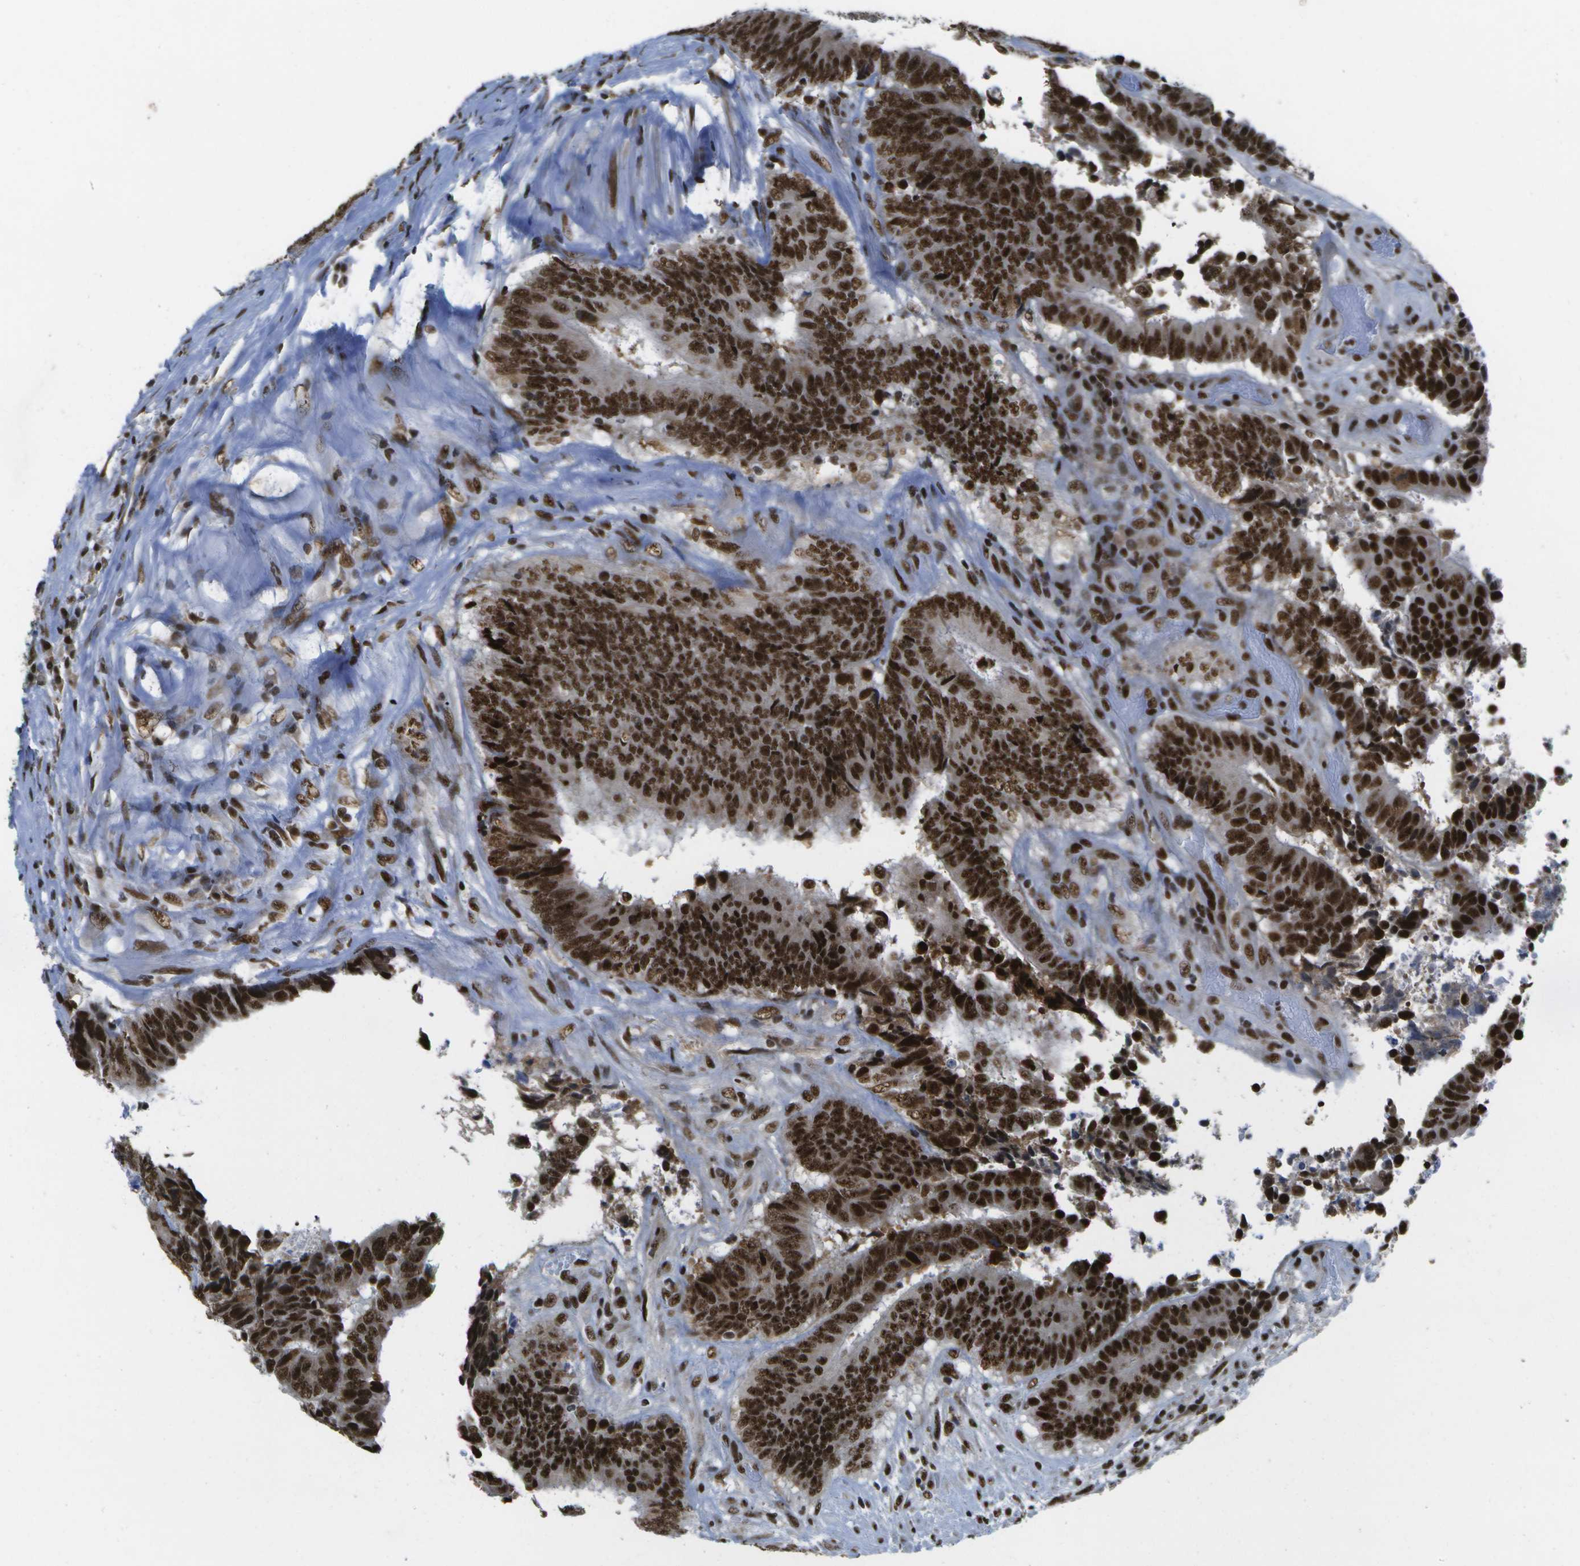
{"staining": {"intensity": "strong", "quantity": ">75%", "location": "nuclear"}, "tissue": "colorectal cancer", "cell_type": "Tumor cells", "image_type": "cancer", "snomed": [{"axis": "morphology", "description": "Adenocarcinoma, NOS"}, {"axis": "topography", "description": "Rectum"}], "caption": "Adenocarcinoma (colorectal) stained for a protein (brown) shows strong nuclear positive staining in about >75% of tumor cells.", "gene": "NSRP1", "patient": {"sex": "male", "age": 72}}